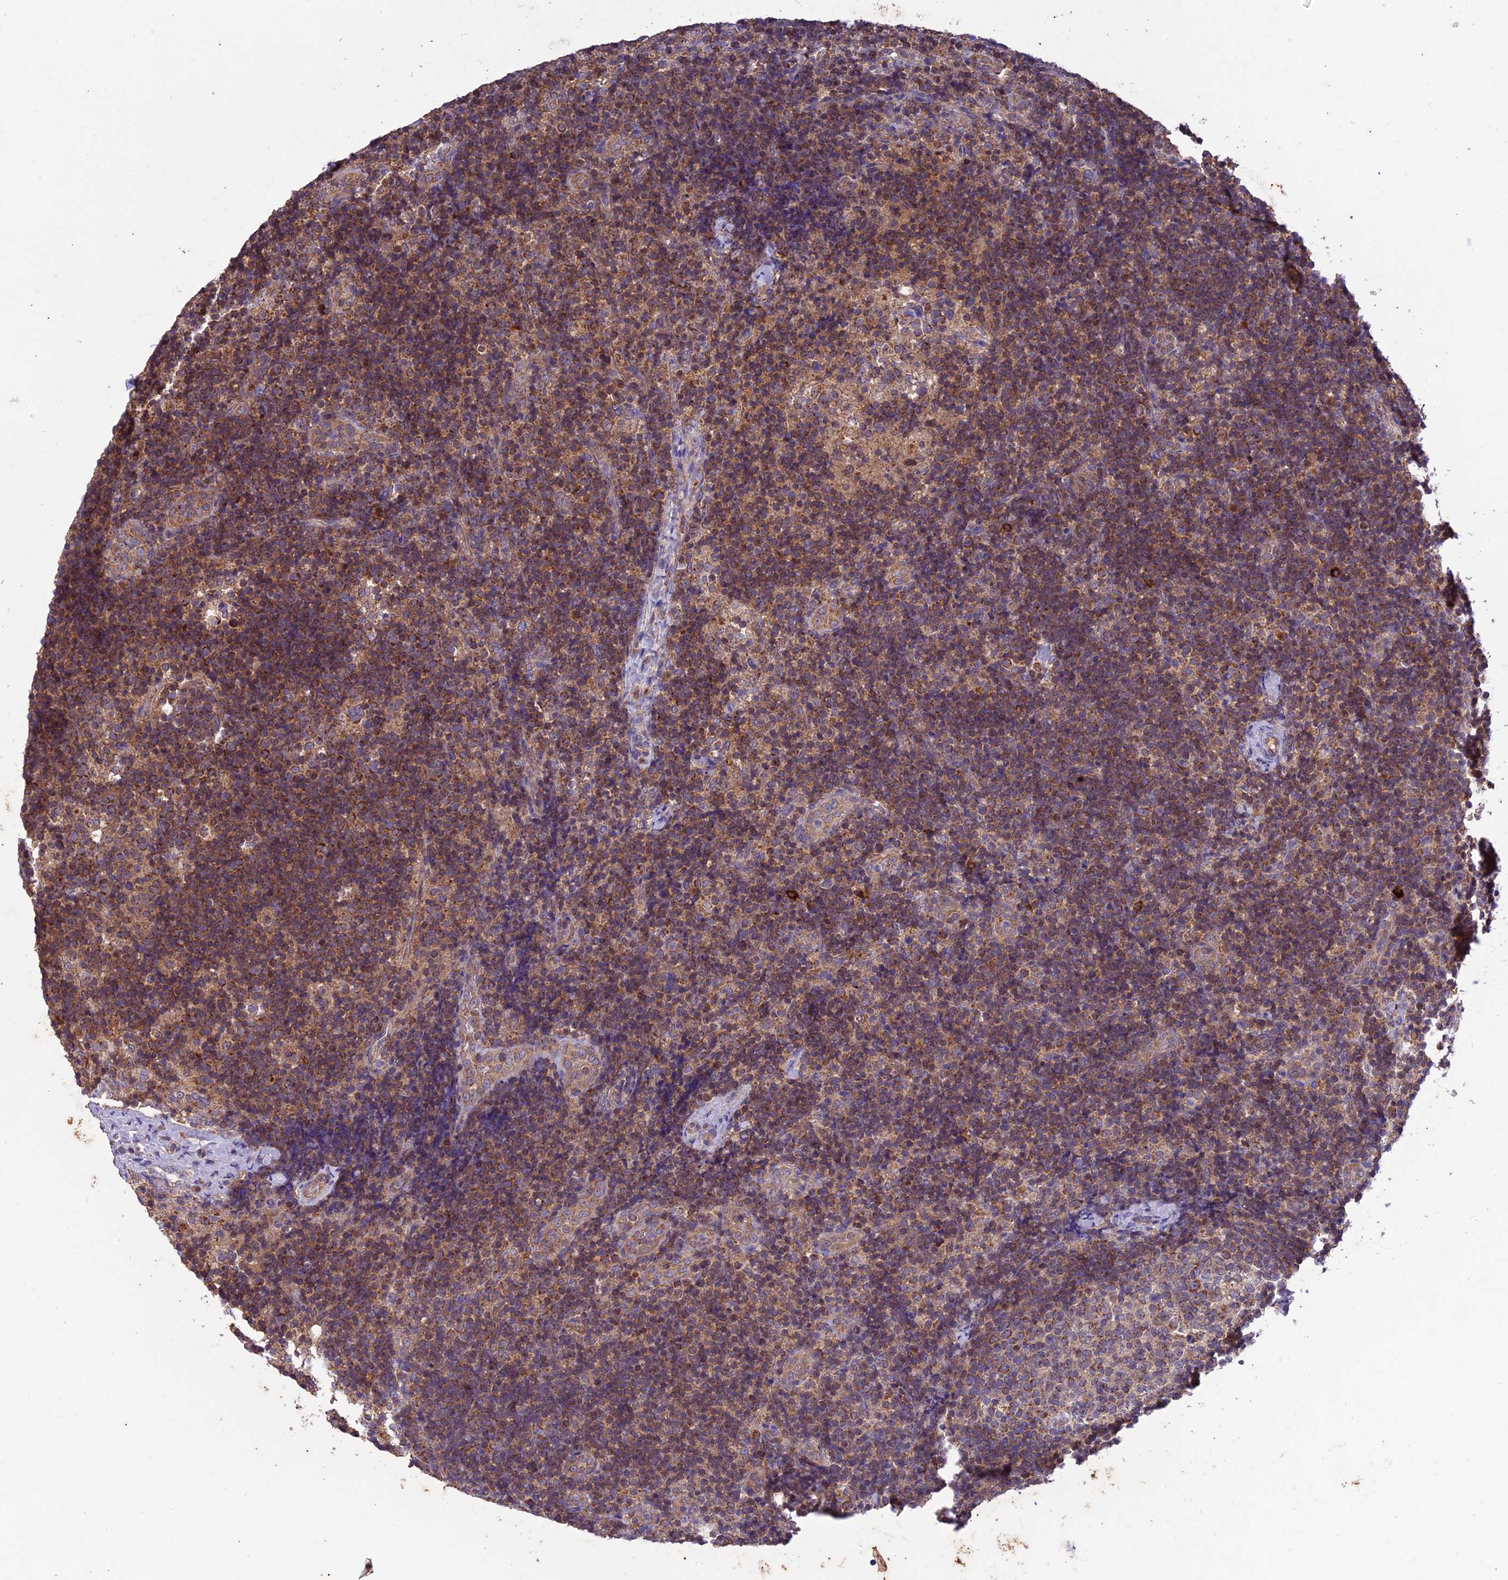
{"staining": {"intensity": "moderate", "quantity": "25%-75%", "location": "cytoplasmic/membranous"}, "tissue": "lymph node", "cell_type": "Germinal center cells", "image_type": "normal", "snomed": [{"axis": "morphology", "description": "Normal tissue, NOS"}, {"axis": "topography", "description": "Lymph node"}], "caption": "Protein expression analysis of unremarkable human lymph node reveals moderate cytoplasmic/membranous expression in approximately 25%-75% of germinal center cells.", "gene": "NDUFAF1", "patient": {"sex": "female", "age": 22}}